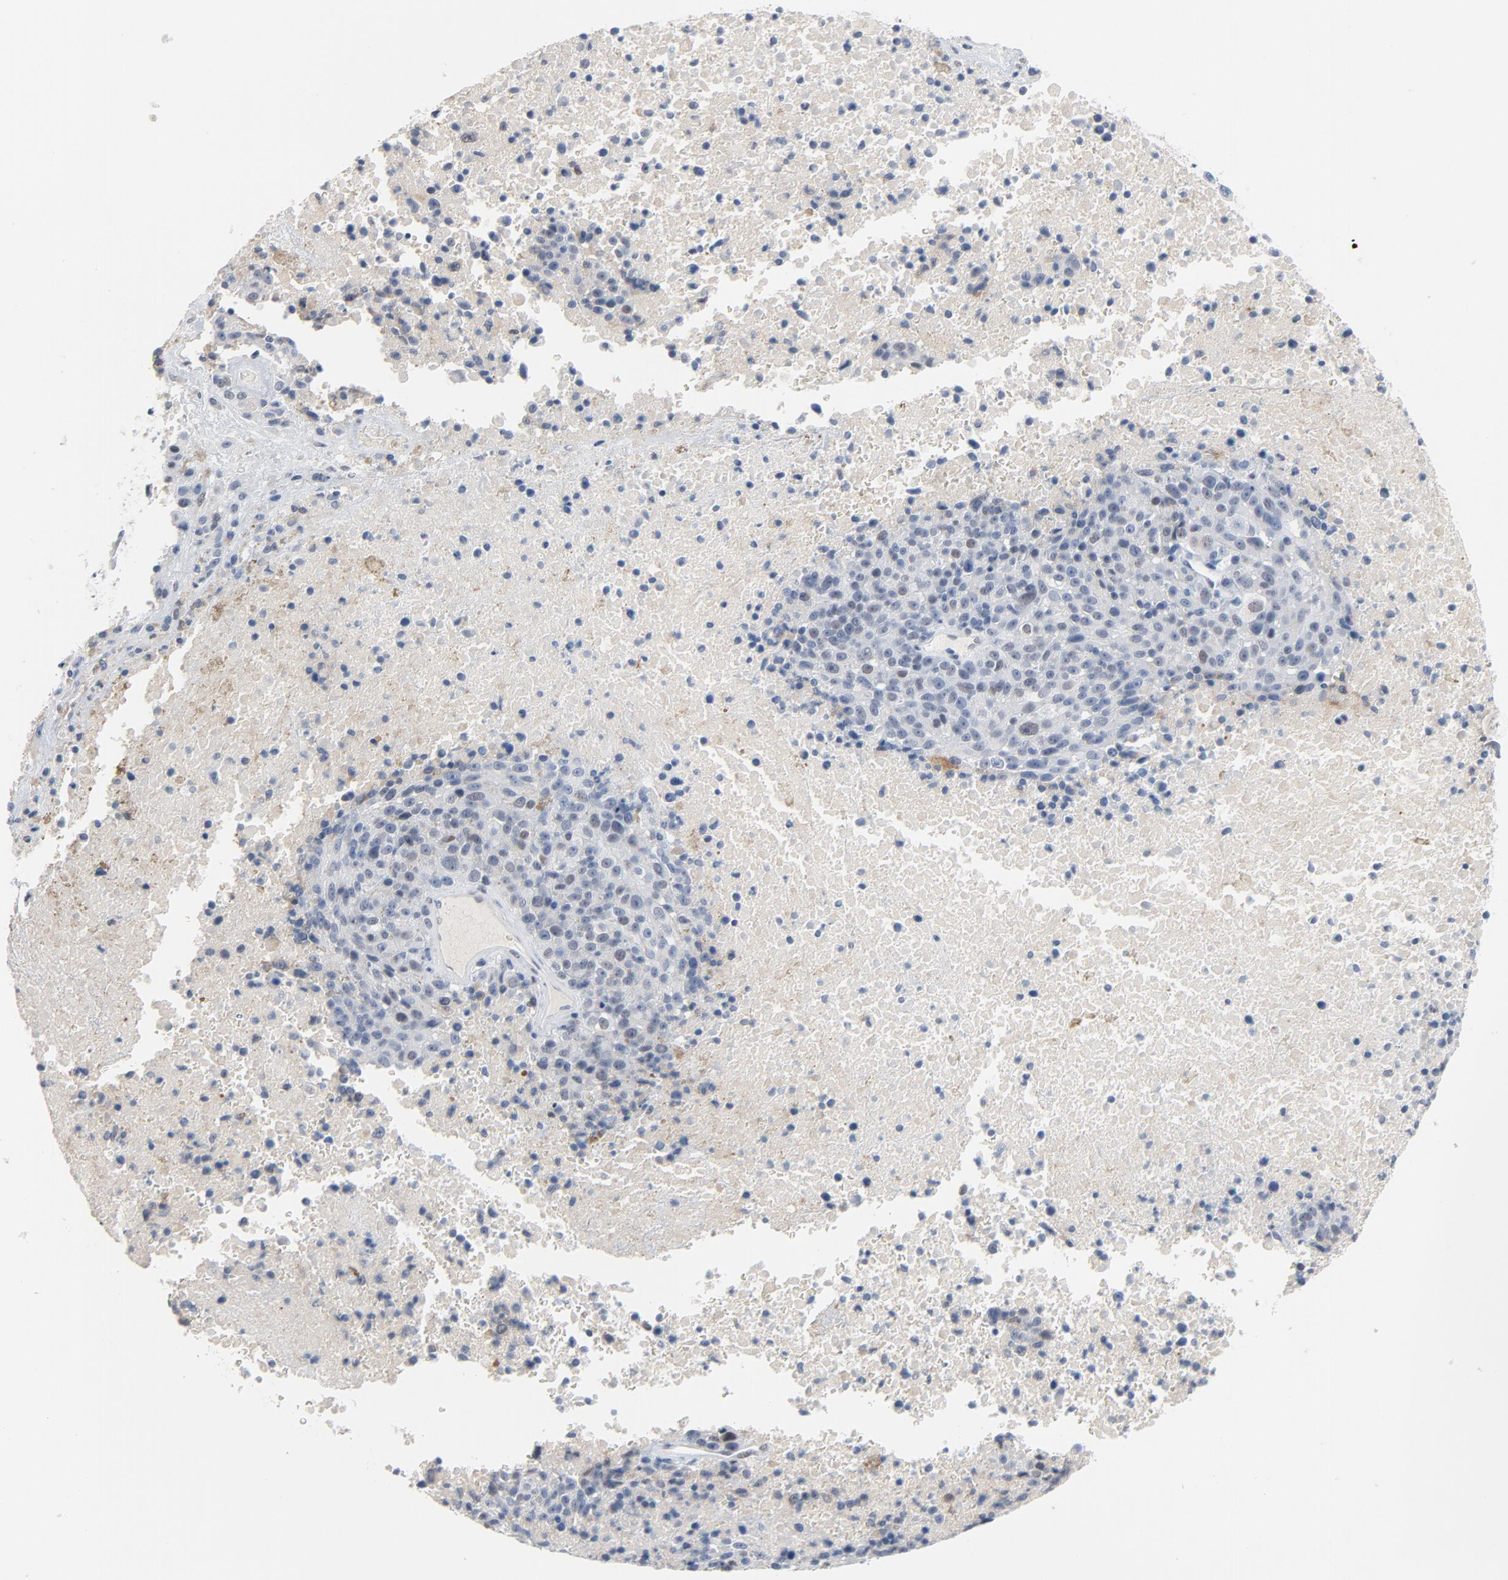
{"staining": {"intensity": "negative", "quantity": "none", "location": "none"}, "tissue": "melanoma", "cell_type": "Tumor cells", "image_type": "cancer", "snomed": [{"axis": "morphology", "description": "Malignant melanoma, Metastatic site"}, {"axis": "topography", "description": "Cerebral cortex"}], "caption": "This histopathology image is of malignant melanoma (metastatic site) stained with IHC to label a protein in brown with the nuclei are counter-stained blue. There is no positivity in tumor cells.", "gene": "FOXP1", "patient": {"sex": "female", "age": 52}}